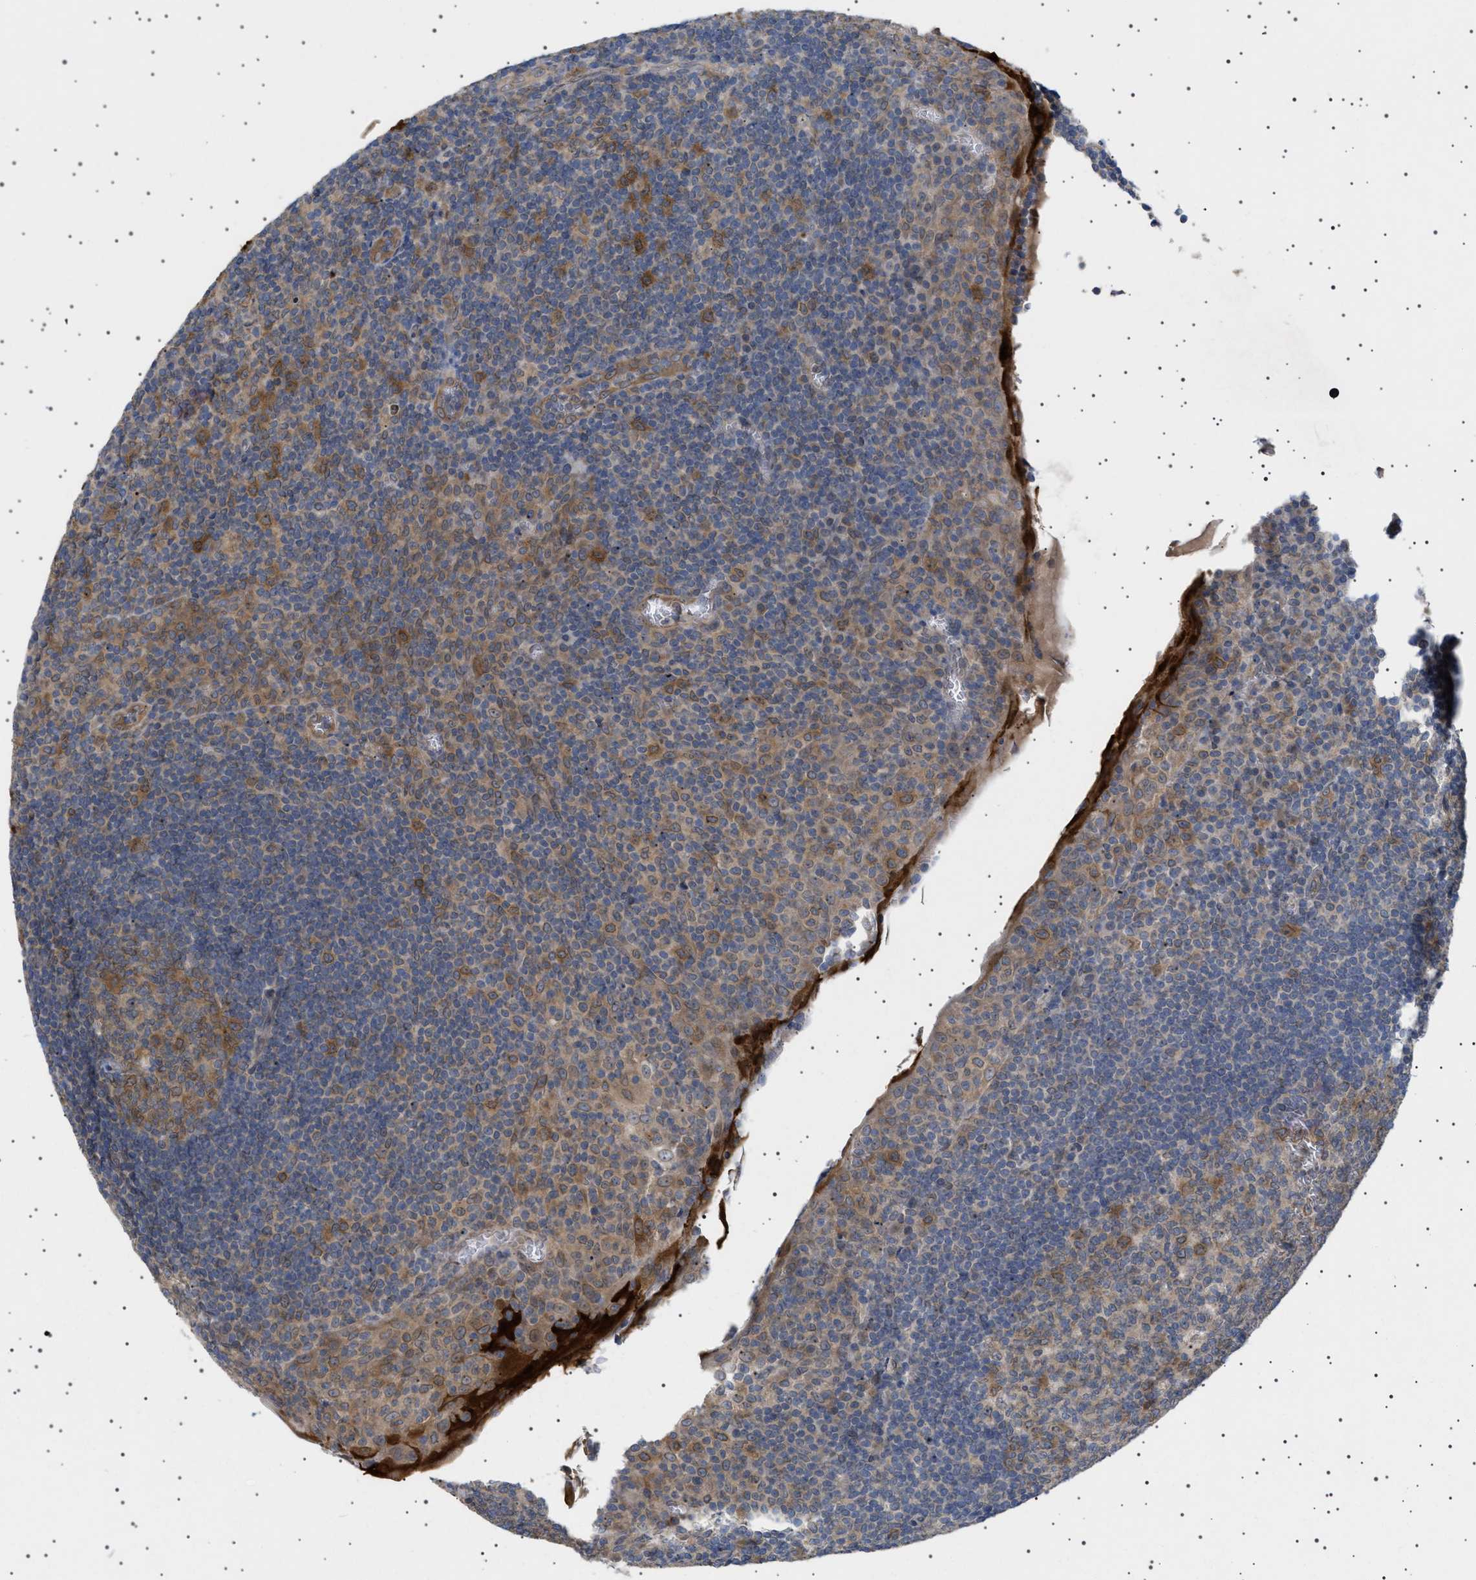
{"staining": {"intensity": "moderate", "quantity": ">75%", "location": "cytoplasmic/membranous"}, "tissue": "tonsil", "cell_type": "Germinal center cells", "image_type": "normal", "snomed": [{"axis": "morphology", "description": "Normal tissue, NOS"}, {"axis": "topography", "description": "Tonsil"}], "caption": "Immunohistochemical staining of normal human tonsil reveals medium levels of moderate cytoplasmic/membranous positivity in approximately >75% of germinal center cells.", "gene": "NUP93", "patient": {"sex": "male", "age": 37}}